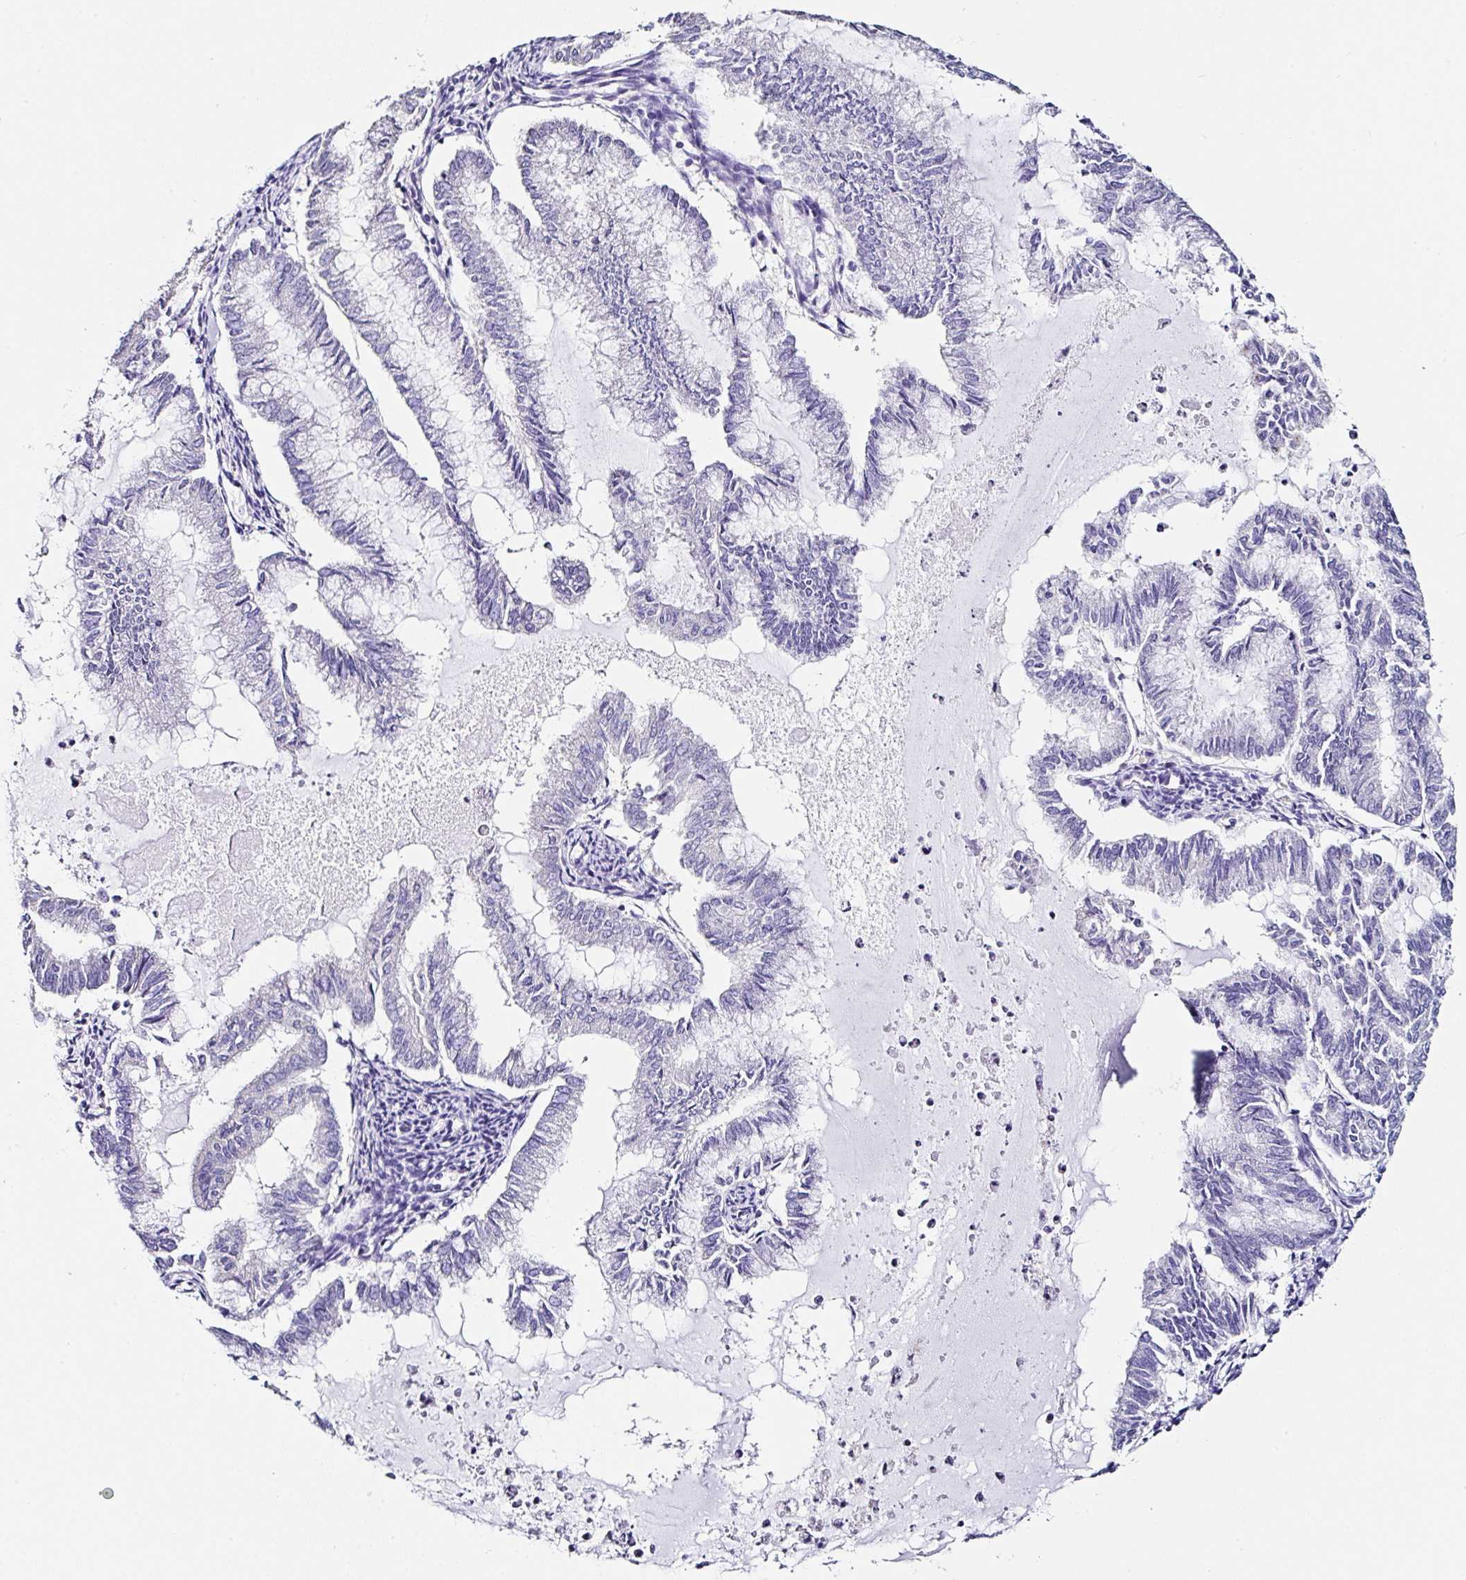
{"staining": {"intensity": "negative", "quantity": "none", "location": "none"}, "tissue": "endometrial cancer", "cell_type": "Tumor cells", "image_type": "cancer", "snomed": [{"axis": "morphology", "description": "Adenocarcinoma, NOS"}, {"axis": "topography", "description": "Endometrium"}], "caption": "Immunohistochemistry (IHC) histopathology image of adenocarcinoma (endometrial) stained for a protein (brown), which displays no expression in tumor cells.", "gene": "TMPRSS11E", "patient": {"sex": "female", "age": 79}}